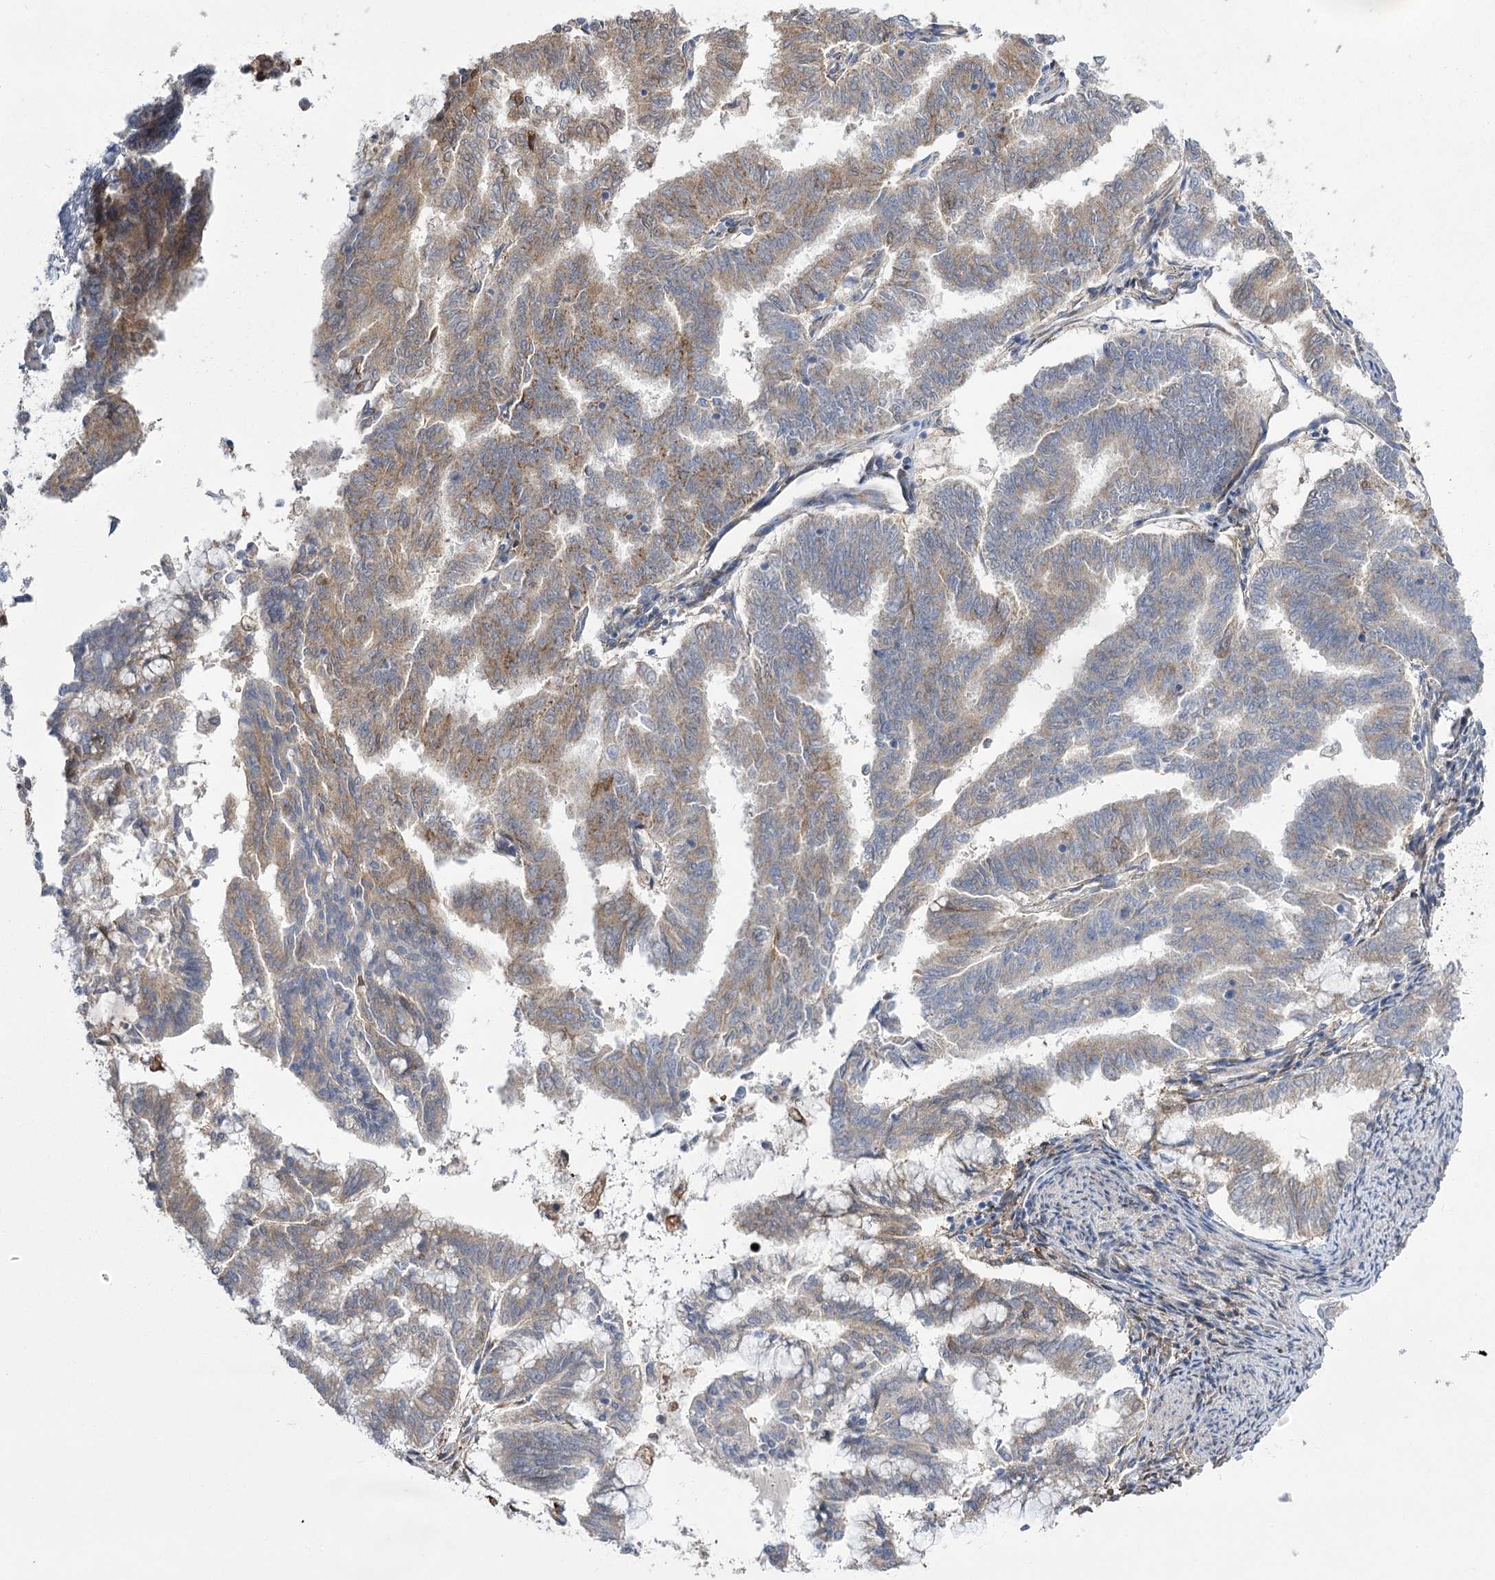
{"staining": {"intensity": "moderate", "quantity": "<25%", "location": "cytoplasmic/membranous"}, "tissue": "endometrial cancer", "cell_type": "Tumor cells", "image_type": "cancer", "snomed": [{"axis": "morphology", "description": "Adenocarcinoma, NOS"}, {"axis": "topography", "description": "Endometrium"}], "caption": "Immunohistochemical staining of endometrial adenocarcinoma exhibits moderate cytoplasmic/membranous protein staining in about <25% of tumor cells.", "gene": "RMDN2", "patient": {"sex": "female", "age": 79}}